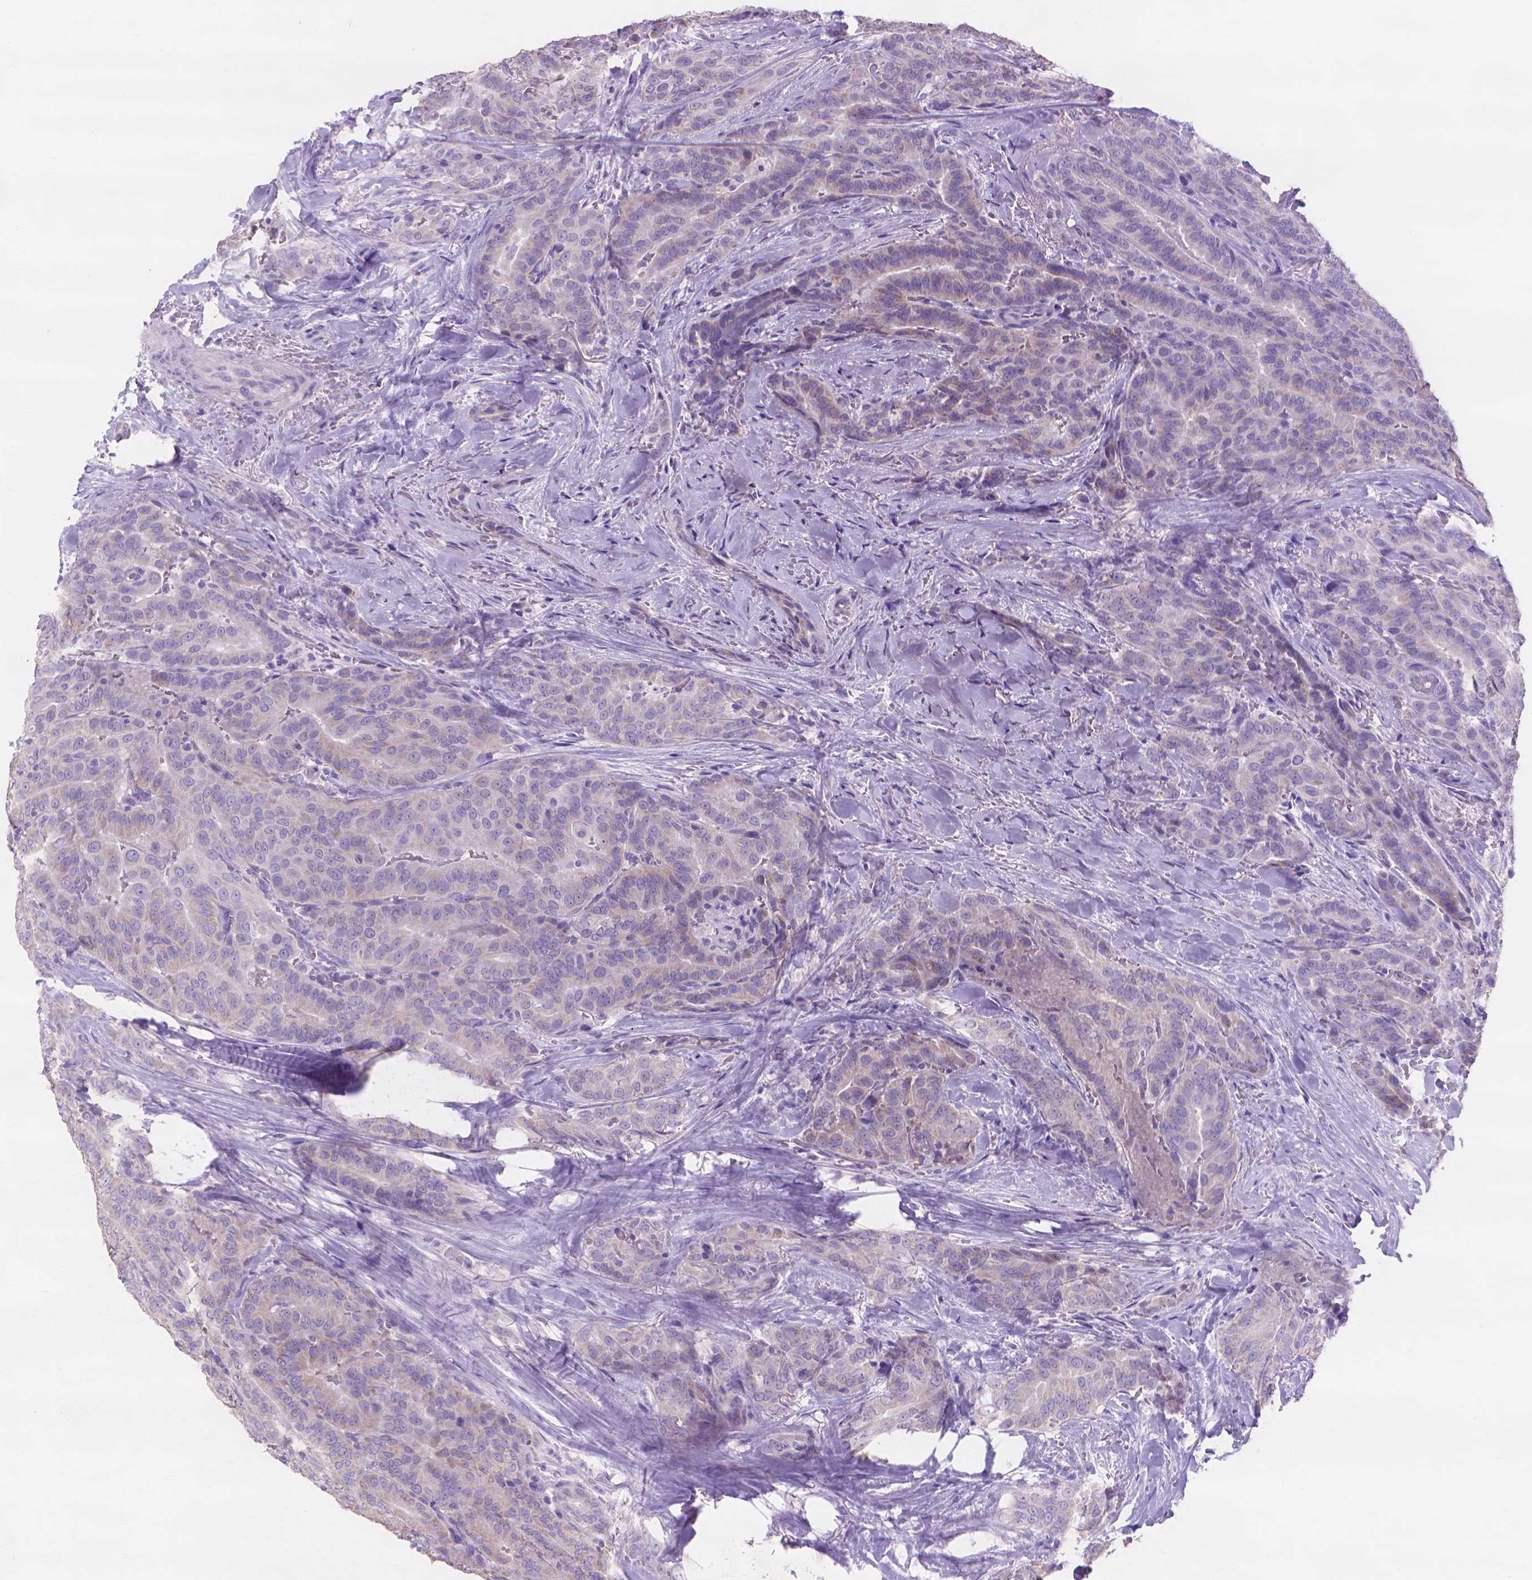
{"staining": {"intensity": "negative", "quantity": "none", "location": "none"}, "tissue": "thyroid cancer", "cell_type": "Tumor cells", "image_type": "cancer", "snomed": [{"axis": "morphology", "description": "Papillary adenocarcinoma, NOS"}, {"axis": "topography", "description": "Thyroid gland"}], "caption": "A micrograph of thyroid papillary adenocarcinoma stained for a protein shows no brown staining in tumor cells.", "gene": "MMP11", "patient": {"sex": "male", "age": 61}}